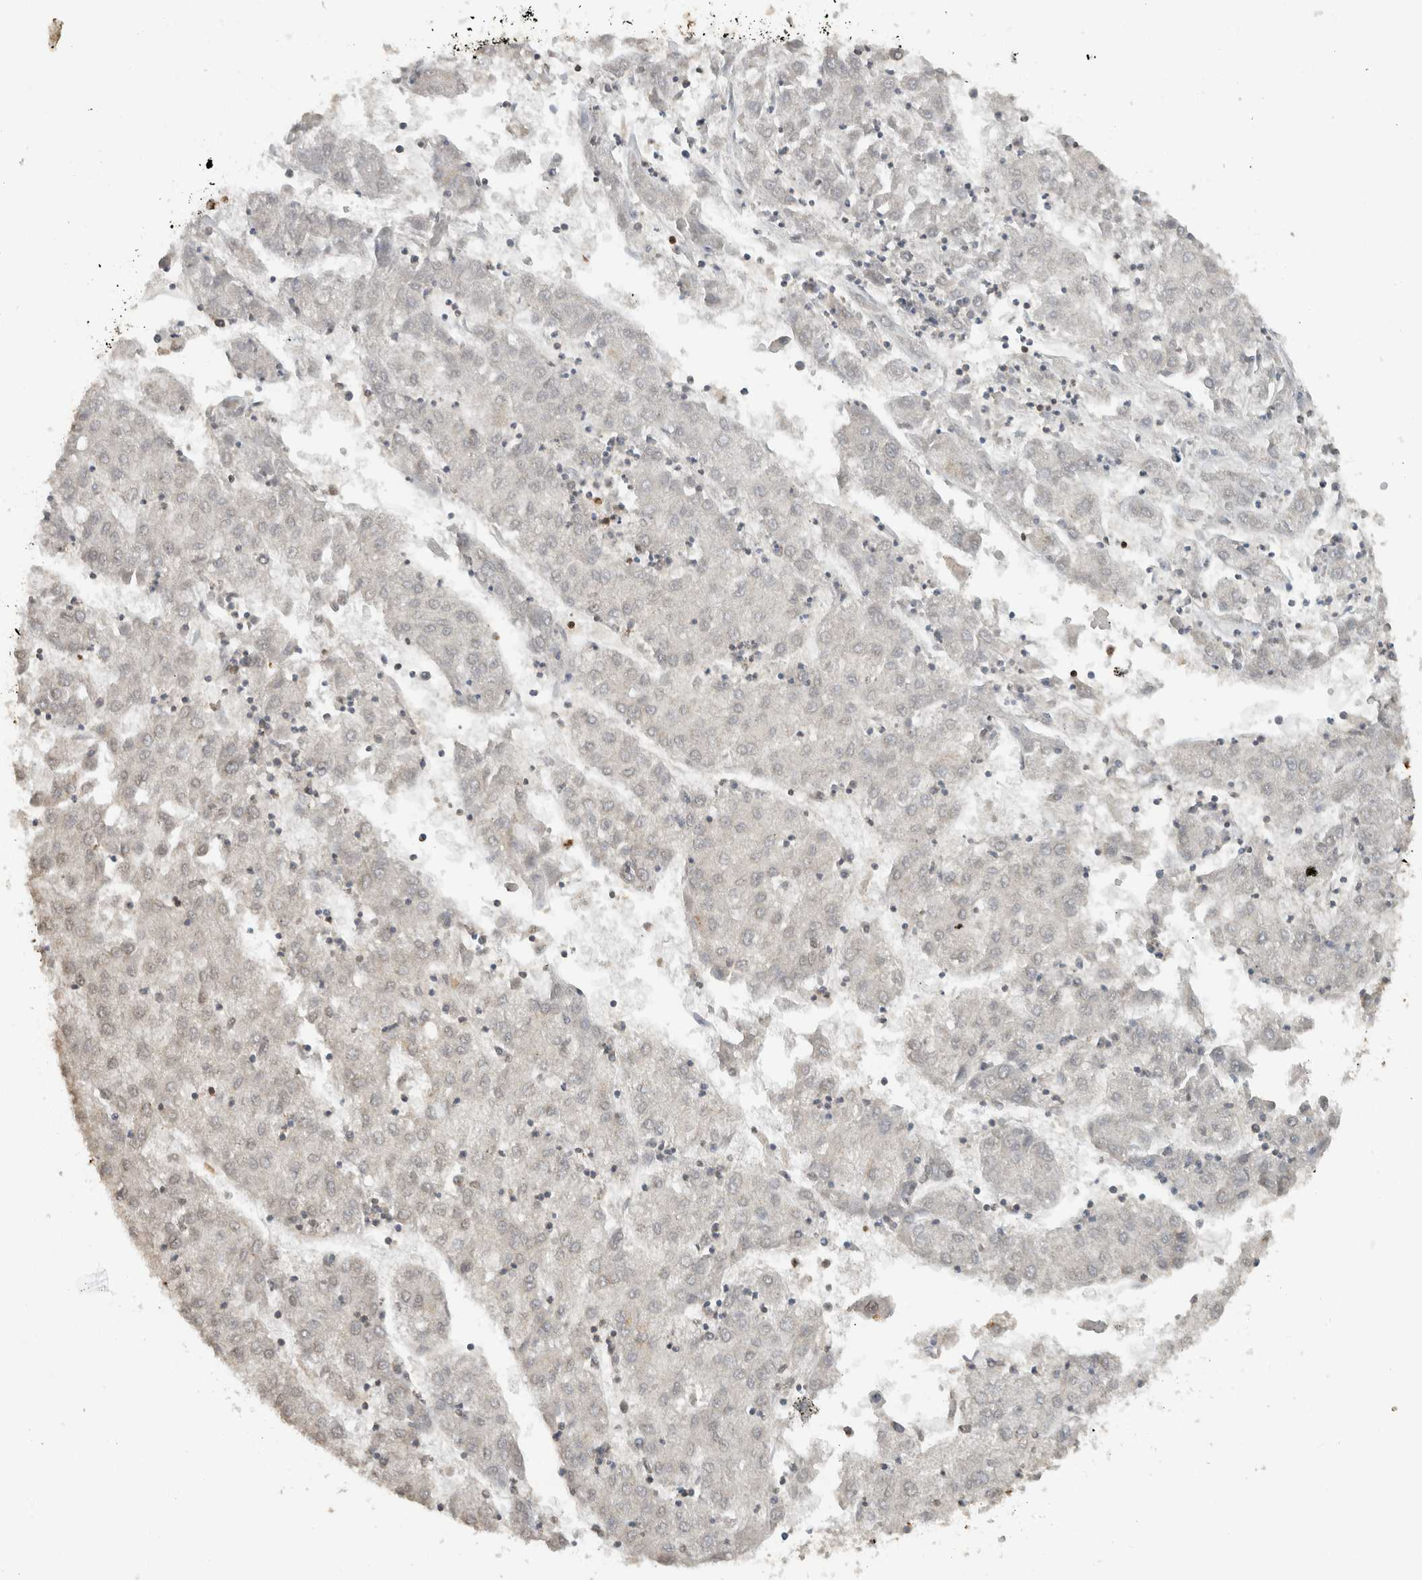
{"staining": {"intensity": "negative", "quantity": "none", "location": "none"}, "tissue": "liver cancer", "cell_type": "Tumor cells", "image_type": "cancer", "snomed": [{"axis": "morphology", "description": "Carcinoma, Hepatocellular, NOS"}, {"axis": "topography", "description": "Liver"}], "caption": "Immunohistochemical staining of human hepatocellular carcinoma (liver) exhibits no significant positivity in tumor cells. (DAB (3,3'-diaminobenzidine) immunohistochemistry (IHC) with hematoxylin counter stain).", "gene": "HAND2", "patient": {"sex": "male", "age": 72}}